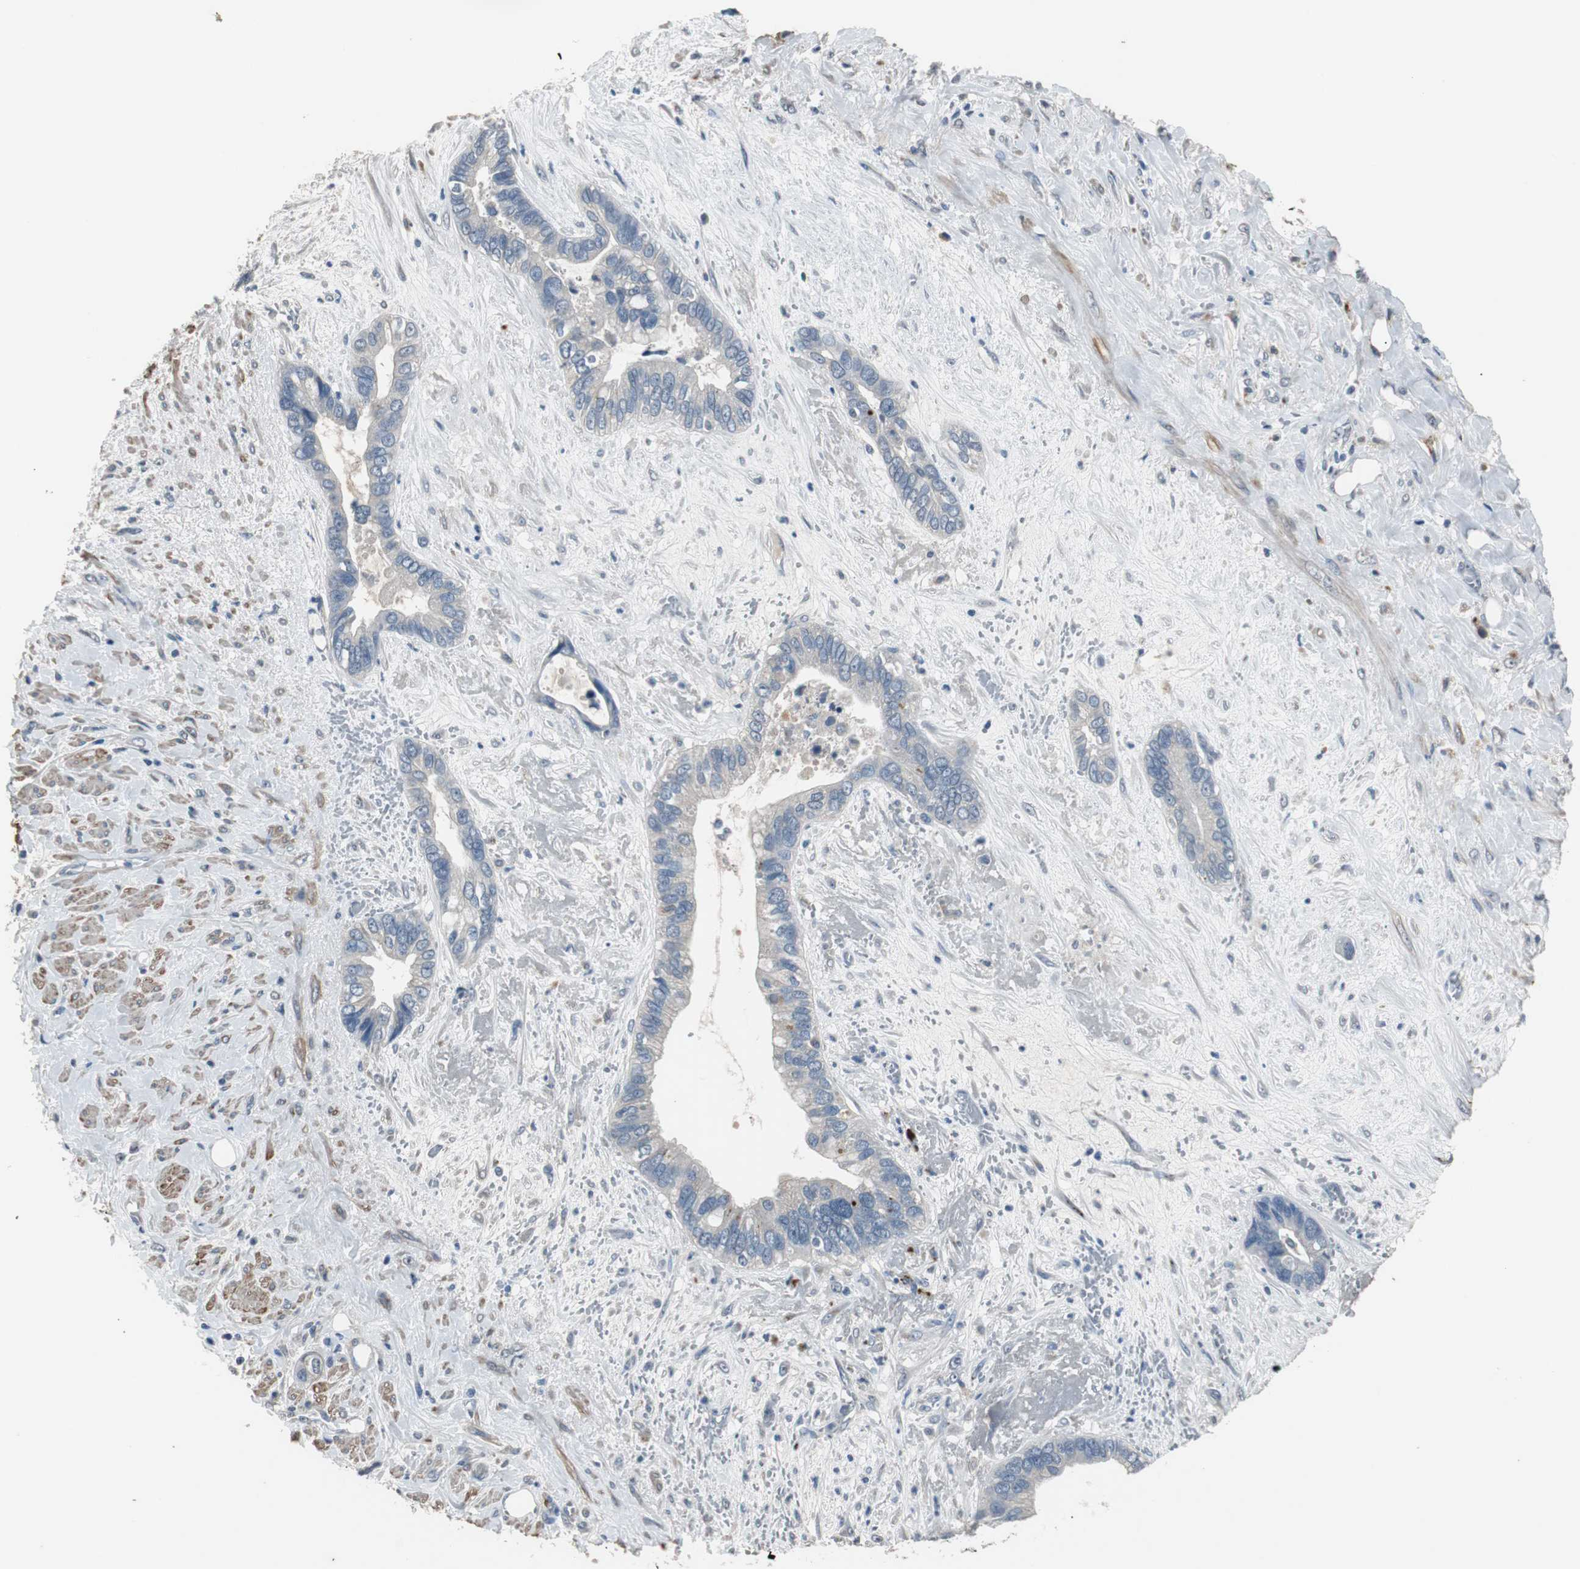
{"staining": {"intensity": "negative", "quantity": "none", "location": "none"}, "tissue": "liver cancer", "cell_type": "Tumor cells", "image_type": "cancer", "snomed": [{"axis": "morphology", "description": "Cholangiocarcinoma"}, {"axis": "topography", "description": "Liver"}], "caption": "This image is of liver cancer stained with immunohistochemistry (IHC) to label a protein in brown with the nuclei are counter-stained blue. There is no positivity in tumor cells. (Brightfield microscopy of DAB immunohistochemistry at high magnification).", "gene": "PCYT1B", "patient": {"sex": "female", "age": 65}}